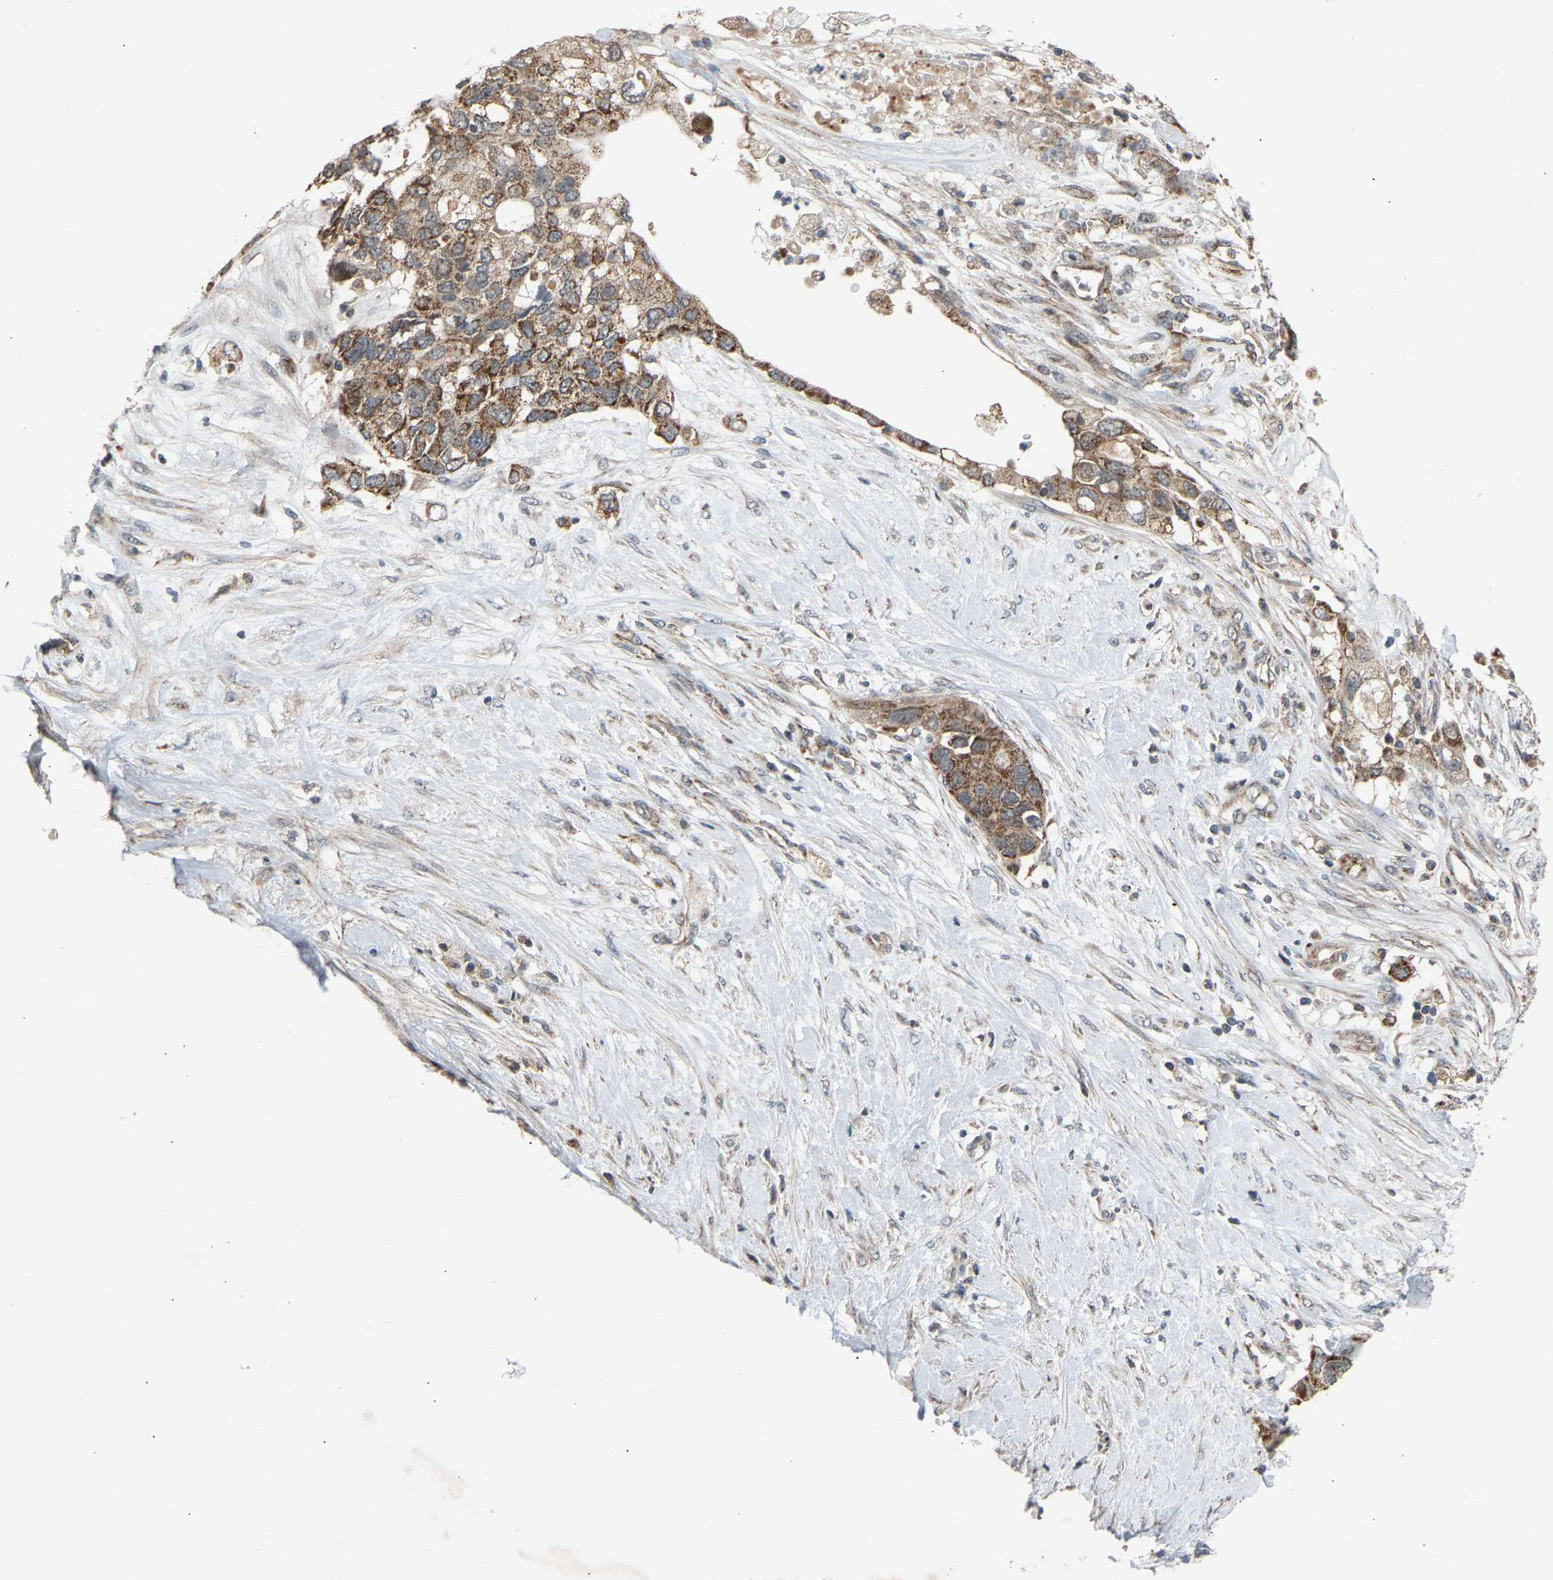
{"staining": {"intensity": "moderate", "quantity": ">75%", "location": "cytoplasmic/membranous"}, "tissue": "pancreatic cancer", "cell_type": "Tumor cells", "image_type": "cancer", "snomed": [{"axis": "morphology", "description": "Adenocarcinoma, NOS"}, {"axis": "topography", "description": "Pancreas"}], "caption": "Moderate cytoplasmic/membranous expression is appreciated in about >75% of tumor cells in adenocarcinoma (pancreatic).", "gene": "SLIRP", "patient": {"sex": "female", "age": 56}}